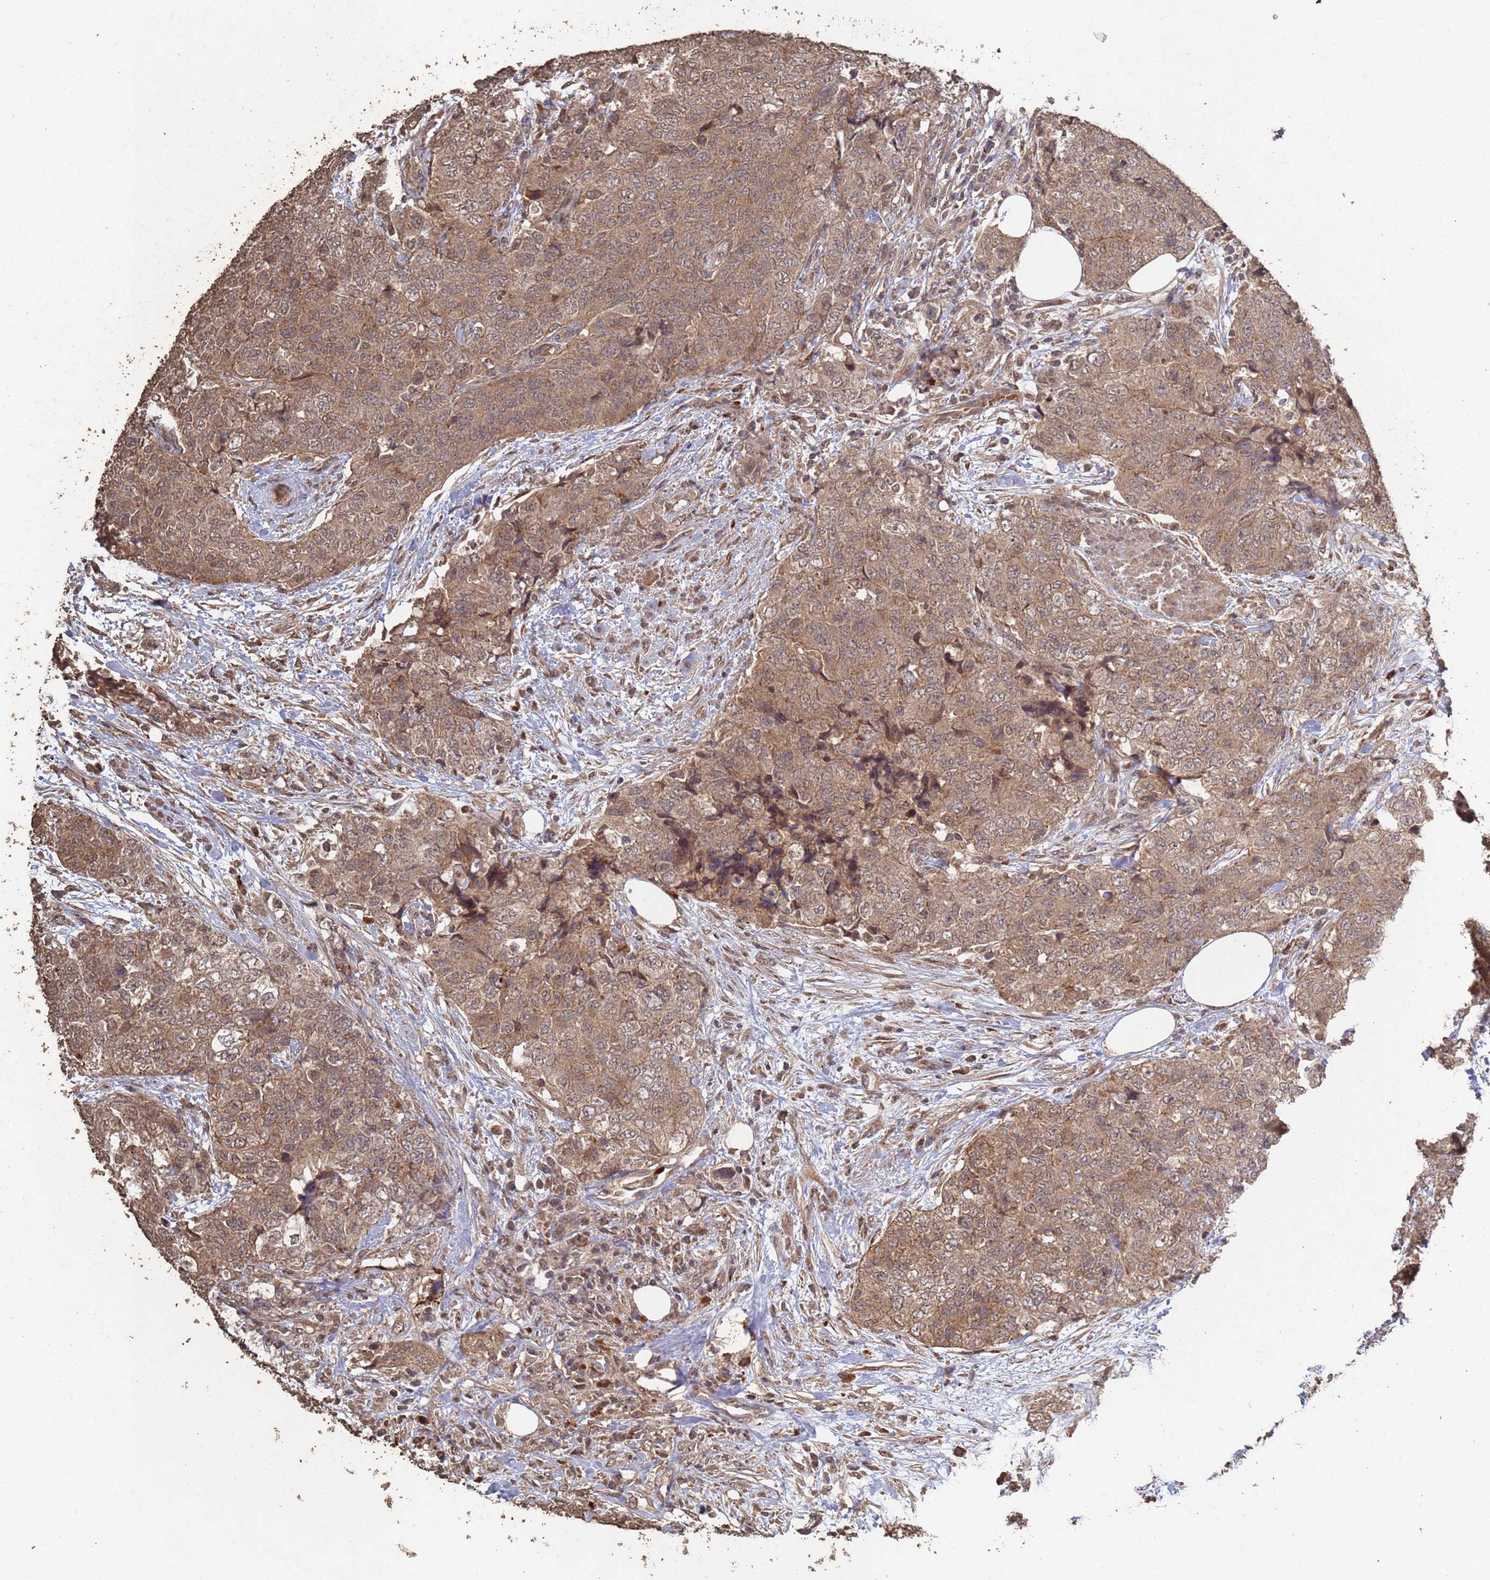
{"staining": {"intensity": "moderate", "quantity": ">75%", "location": "cytoplasmic/membranous"}, "tissue": "urothelial cancer", "cell_type": "Tumor cells", "image_type": "cancer", "snomed": [{"axis": "morphology", "description": "Urothelial carcinoma, High grade"}, {"axis": "topography", "description": "Urinary bladder"}], "caption": "This is an image of immunohistochemistry (IHC) staining of urothelial cancer, which shows moderate positivity in the cytoplasmic/membranous of tumor cells.", "gene": "FRAT1", "patient": {"sex": "female", "age": 78}}